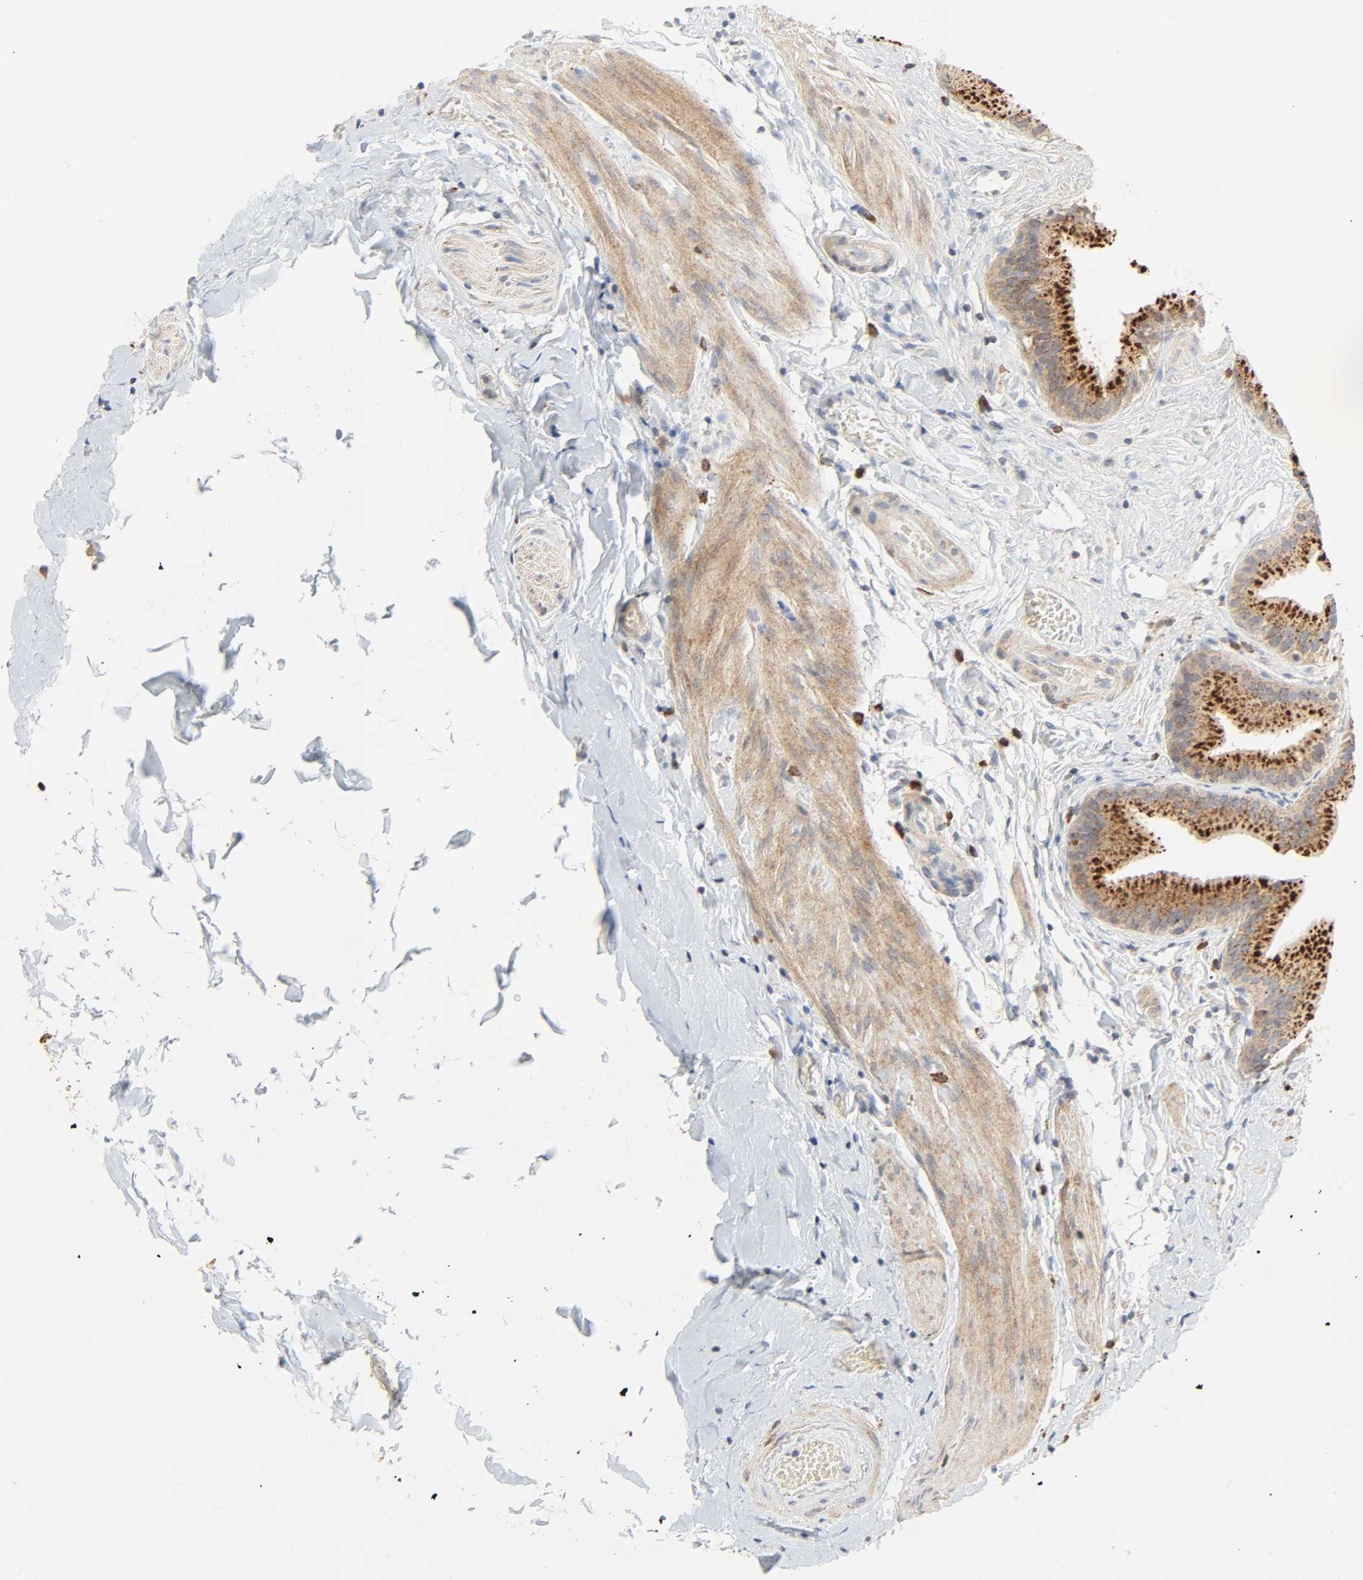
{"staining": {"intensity": "strong", "quantity": ">75%", "location": "cytoplasmic/membranous"}, "tissue": "gallbladder", "cell_type": "Glandular cells", "image_type": "normal", "snomed": [{"axis": "morphology", "description": "Normal tissue, NOS"}, {"axis": "topography", "description": "Gallbladder"}], "caption": "The photomicrograph reveals staining of benign gallbladder, revealing strong cytoplasmic/membranous protein staining (brown color) within glandular cells. The staining was performed using DAB to visualize the protein expression in brown, while the nuclei were stained in blue with hematoxylin (Magnification: 20x).", "gene": "CAMK2A", "patient": {"sex": "female", "age": 63}}